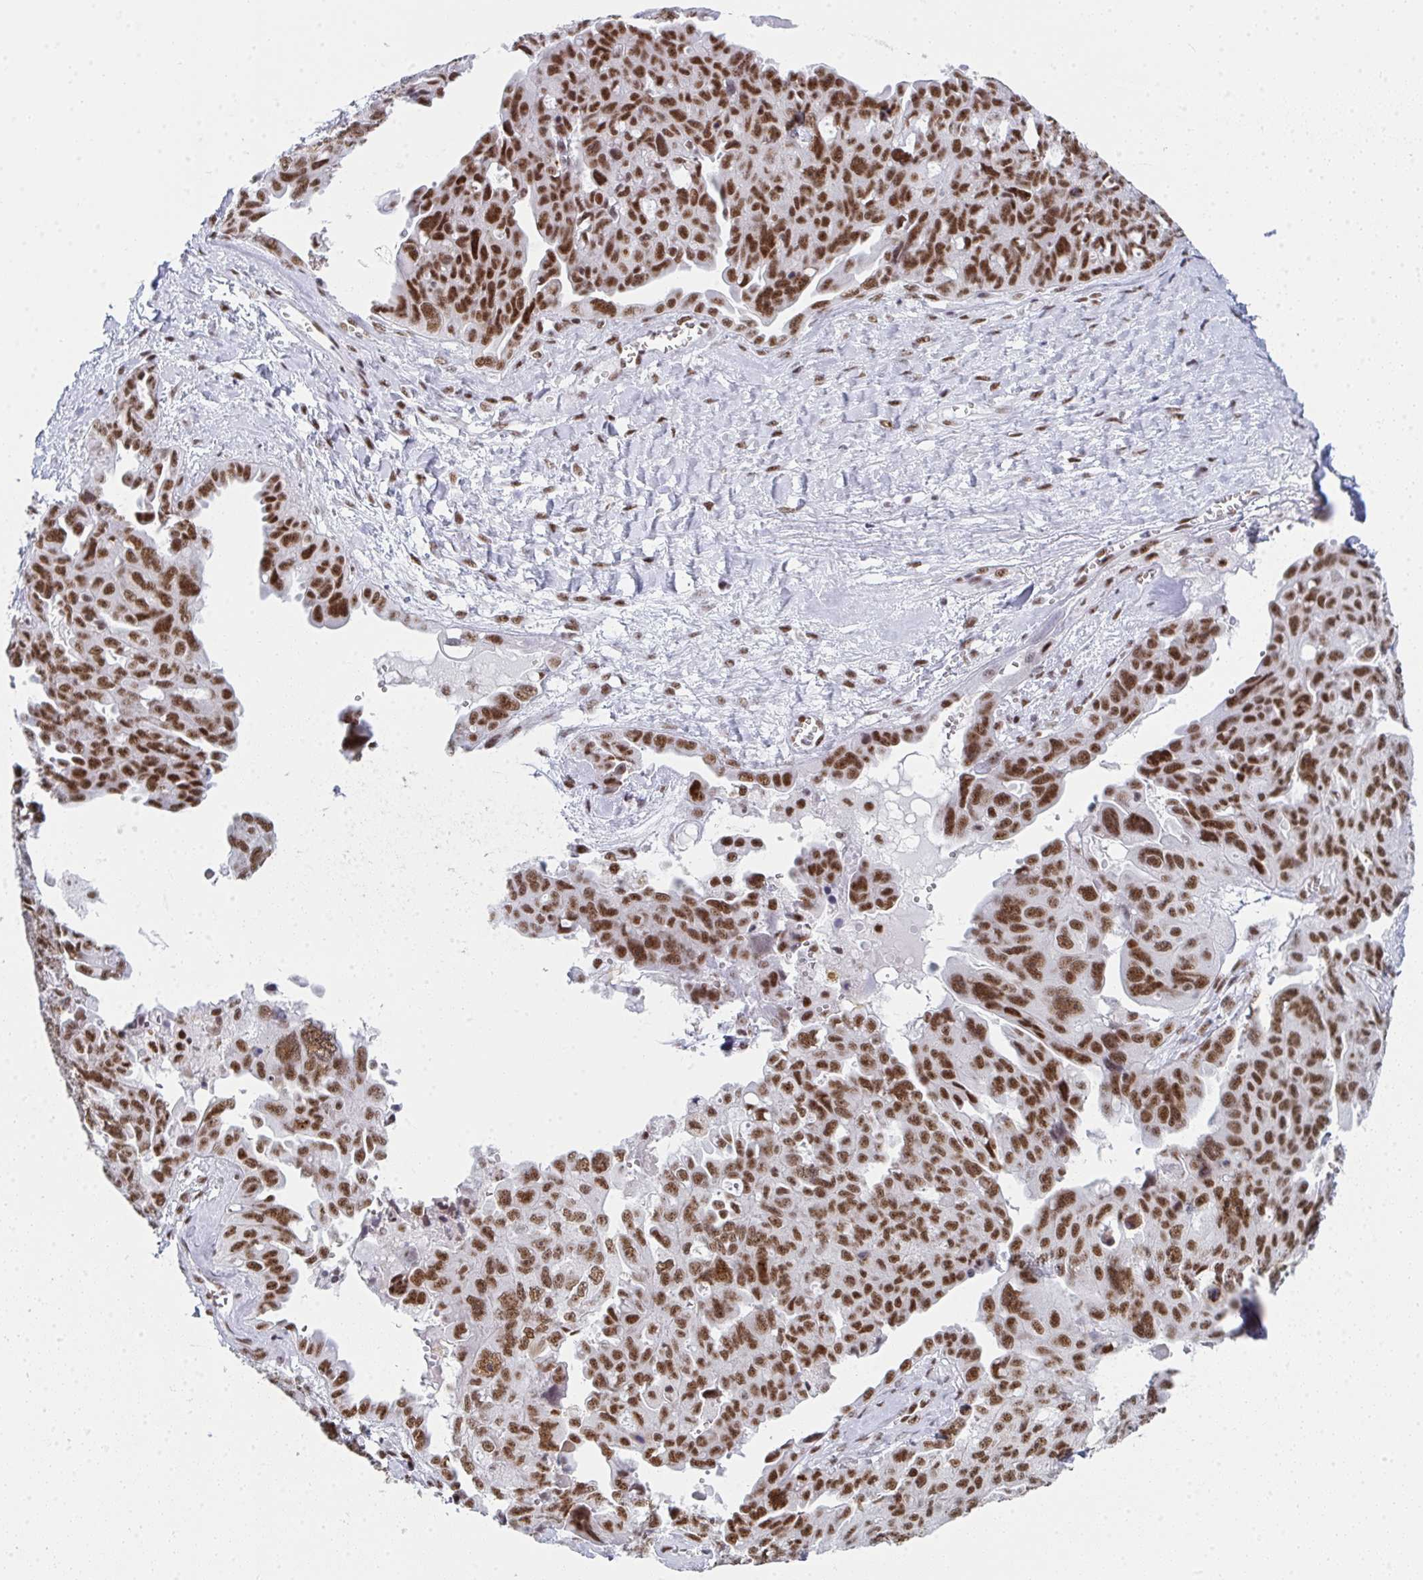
{"staining": {"intensity": "strong", "quantity": ">75%", "location": "nuclear"}, "tissue": "ovarian cancer", "cell_type": "Tumor cells", "image_type": "cancer", "snomed": [{"axis": "morphology", "description": "Carcinoma, endometroid"}, {"axis": "topography", "description": "Ovary"}], "caption": "Ovarian cancer (endometroid carcinoma) was stained to show a protein in brown. There is high levels of strong nuclear positivity in about >75% of tumor cells. The staining is performed using DAB (3,3'-diaminobenzidine) brown chromogen to label protein expression. The nuclei are counter-stained blue using hematoxylin.", "gene": "SNRNP70", "patient": {"sex": "female", "age": 70}}